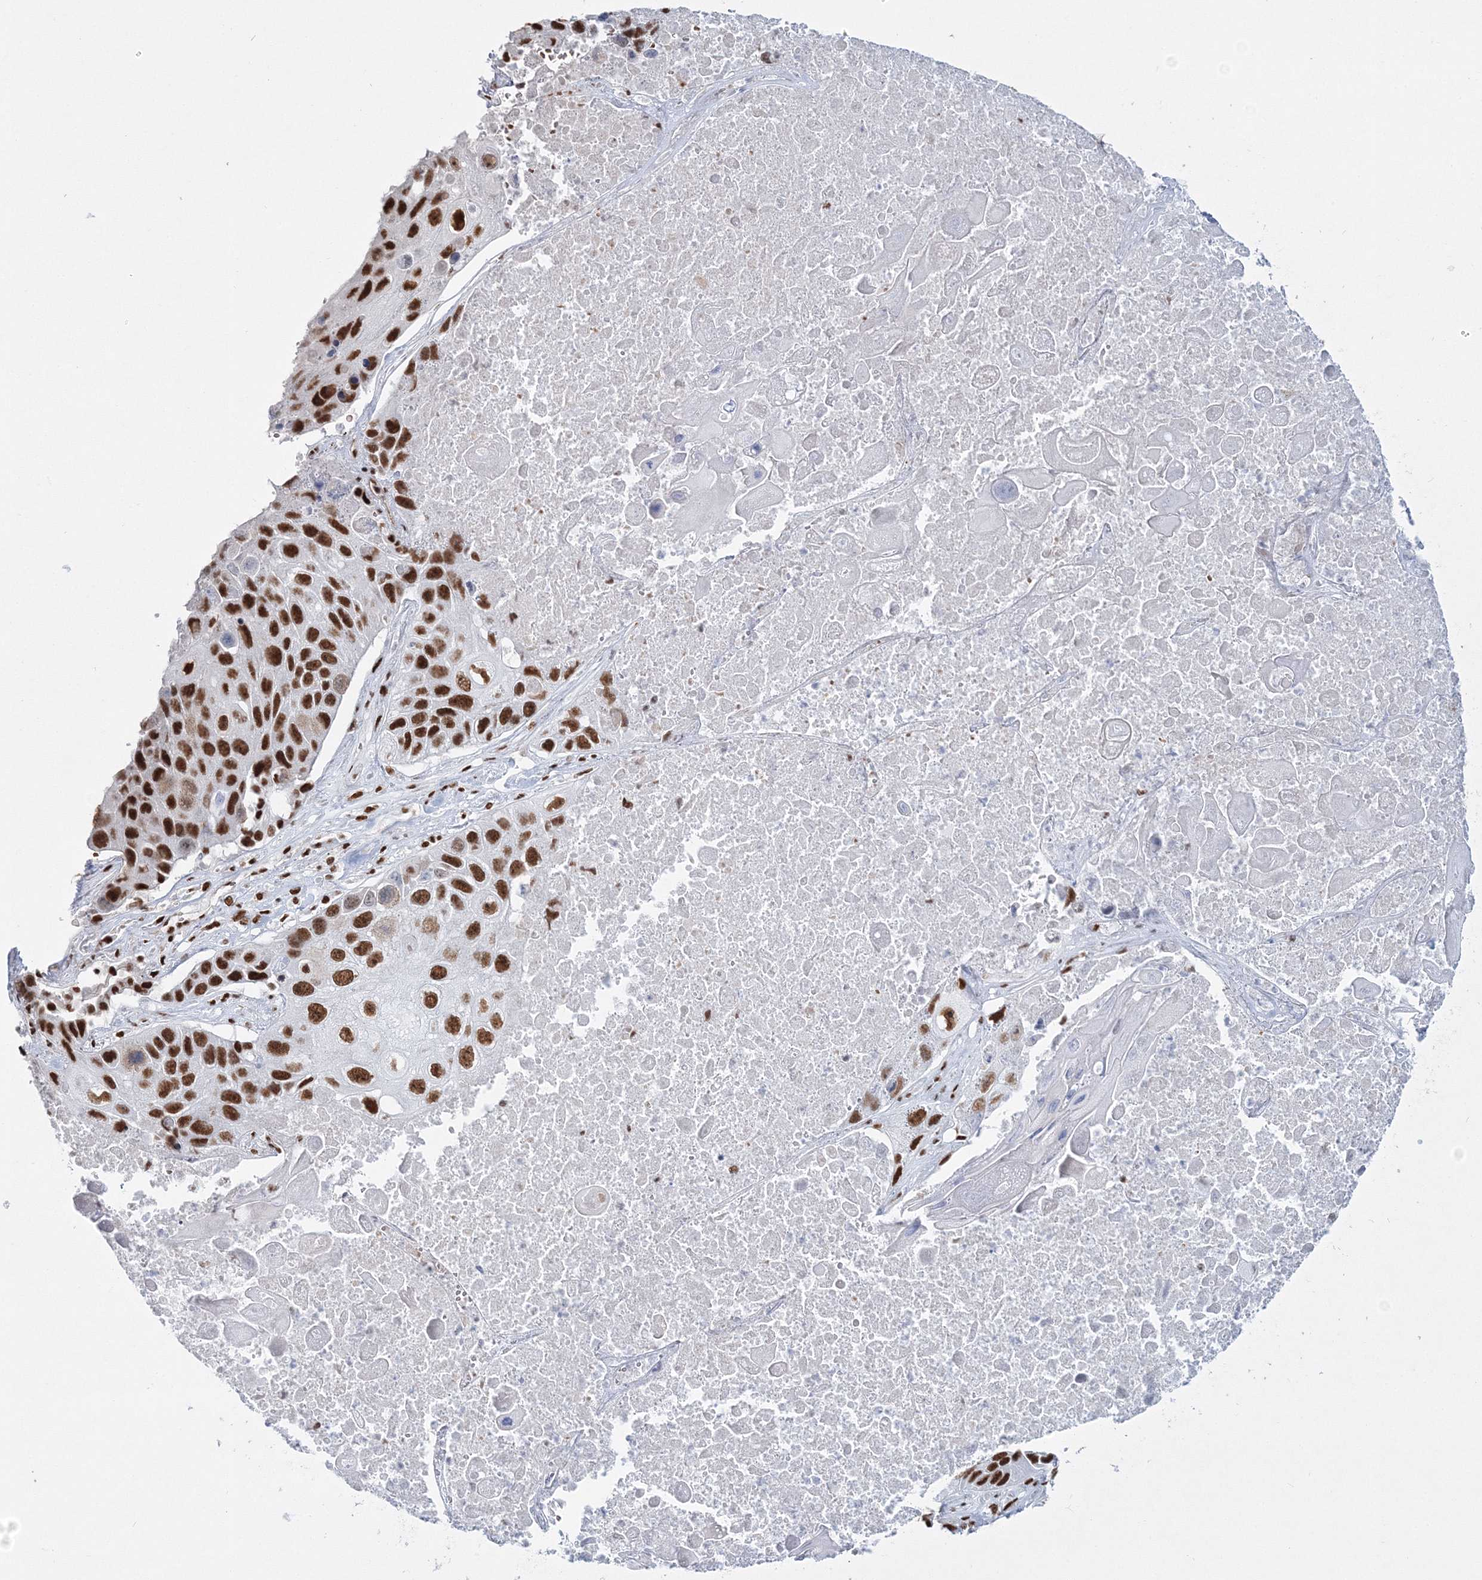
{"staining": {"intensity": "moderate", "quantity": ">75%", "location": "nuclear"}, "tissue": "lung cancer", "cell_type": "Tumor cells", "image_type": "cancer", "snomed": [{"axis": "morphology", "description": "Squamous cell carcinoma, NOS"}, {"axis": "topography", "description": "Lung"}], "caption": "Lung cancer (squamous cell carcinoma) stained with a protein marker reveals moderate staining in tumor cells.", "gene": "QRICH1", "patient": {"sex": "male", "age": 61}}